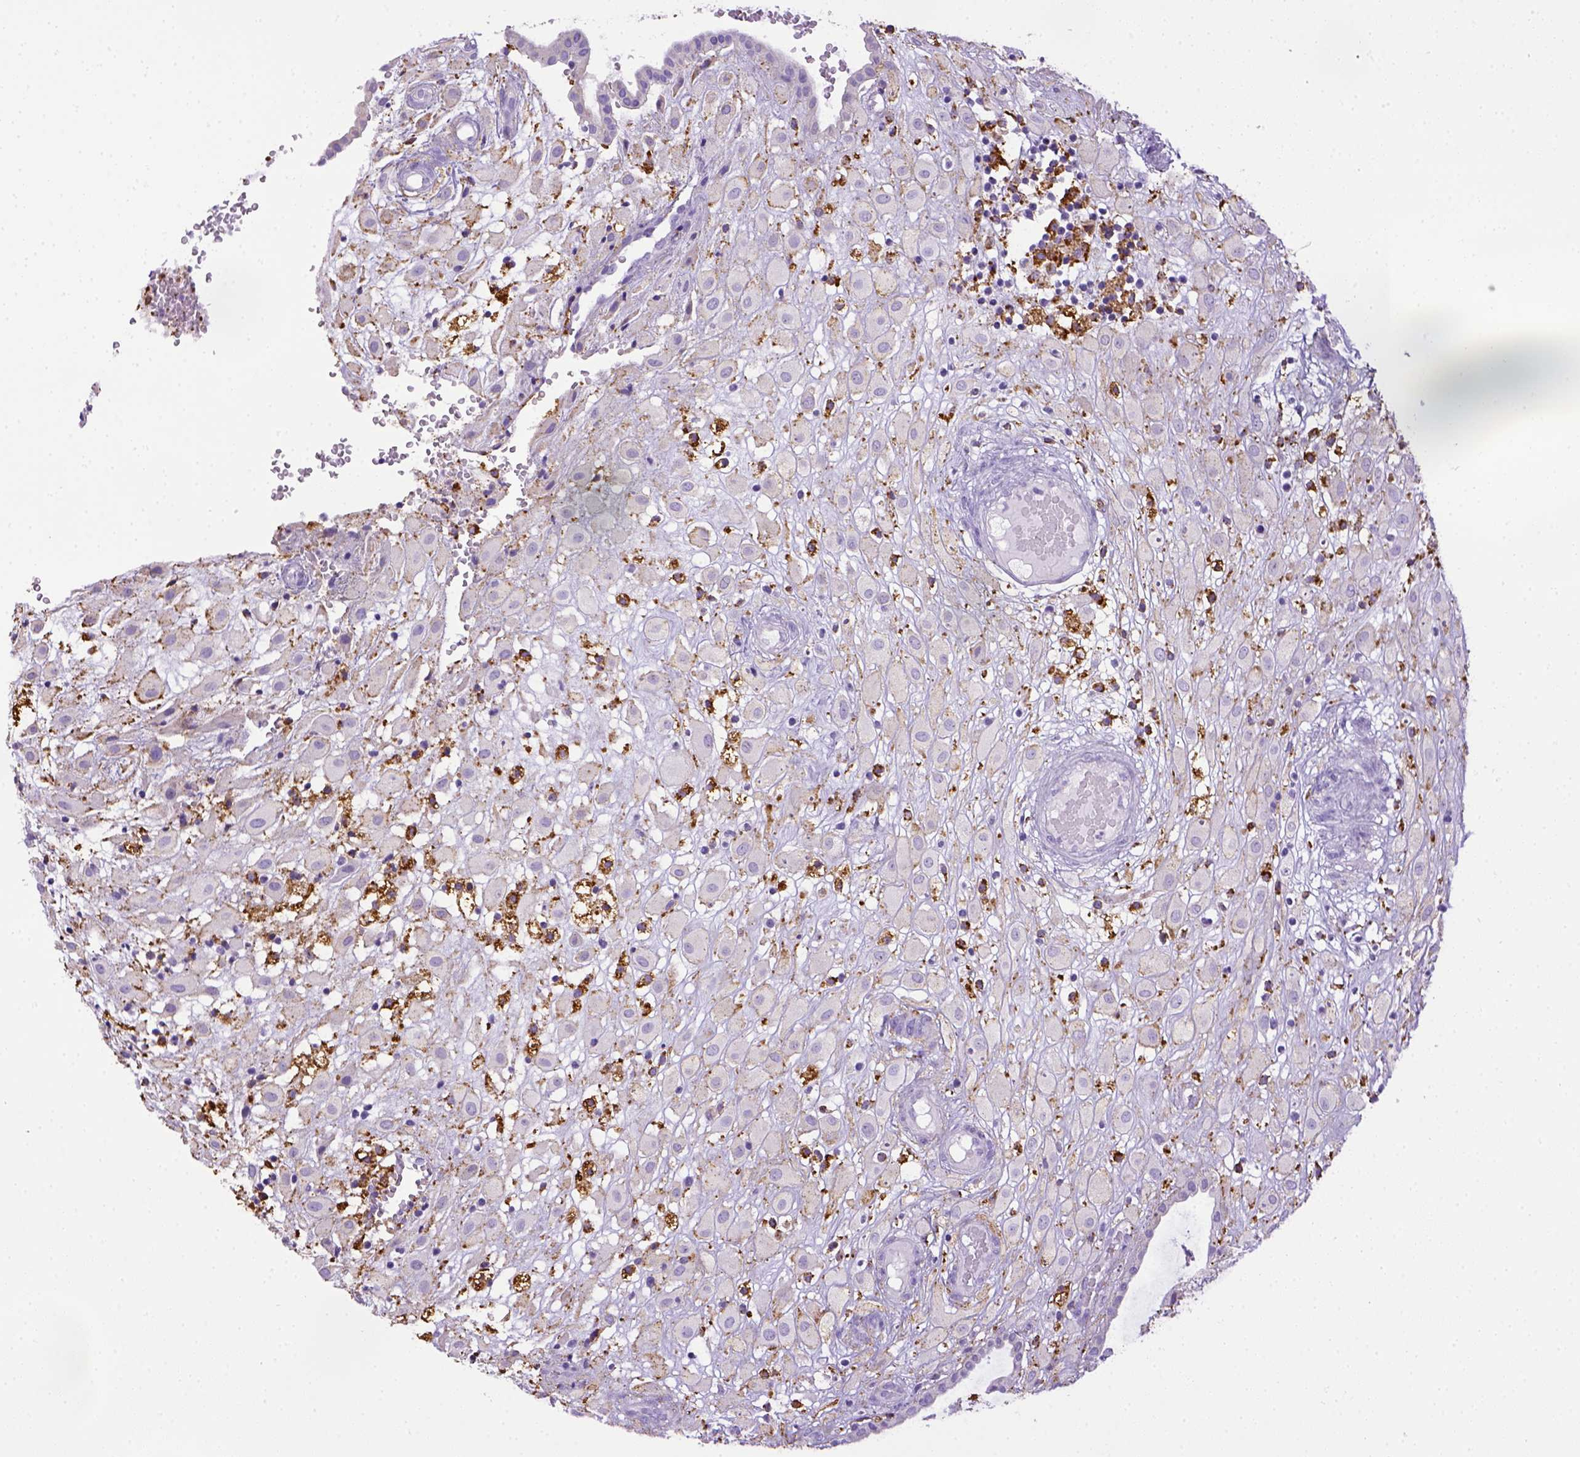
{"staining": {"intensity": "negative", "quantity": "none", "location": "none"}, "tissue": "placenta", "cell_type": "Decidual cells", "image_type": "normal", "snomed": [{"axis": "morphology", "description": "Normal tissue, NOS"}, {"axis": "topography", "description": "Placenta"}], "caption": "Placenta was stained to show a protein in brown. There is no significant positivity in decidual cells. The staining was performed using DAB to visualize the protein expression in brown, while the nuclei were stained in blue with hematoxylin (Magnification: 20x).", "gene": "CD68", "patient": {"sex": "female", "age": 24}}